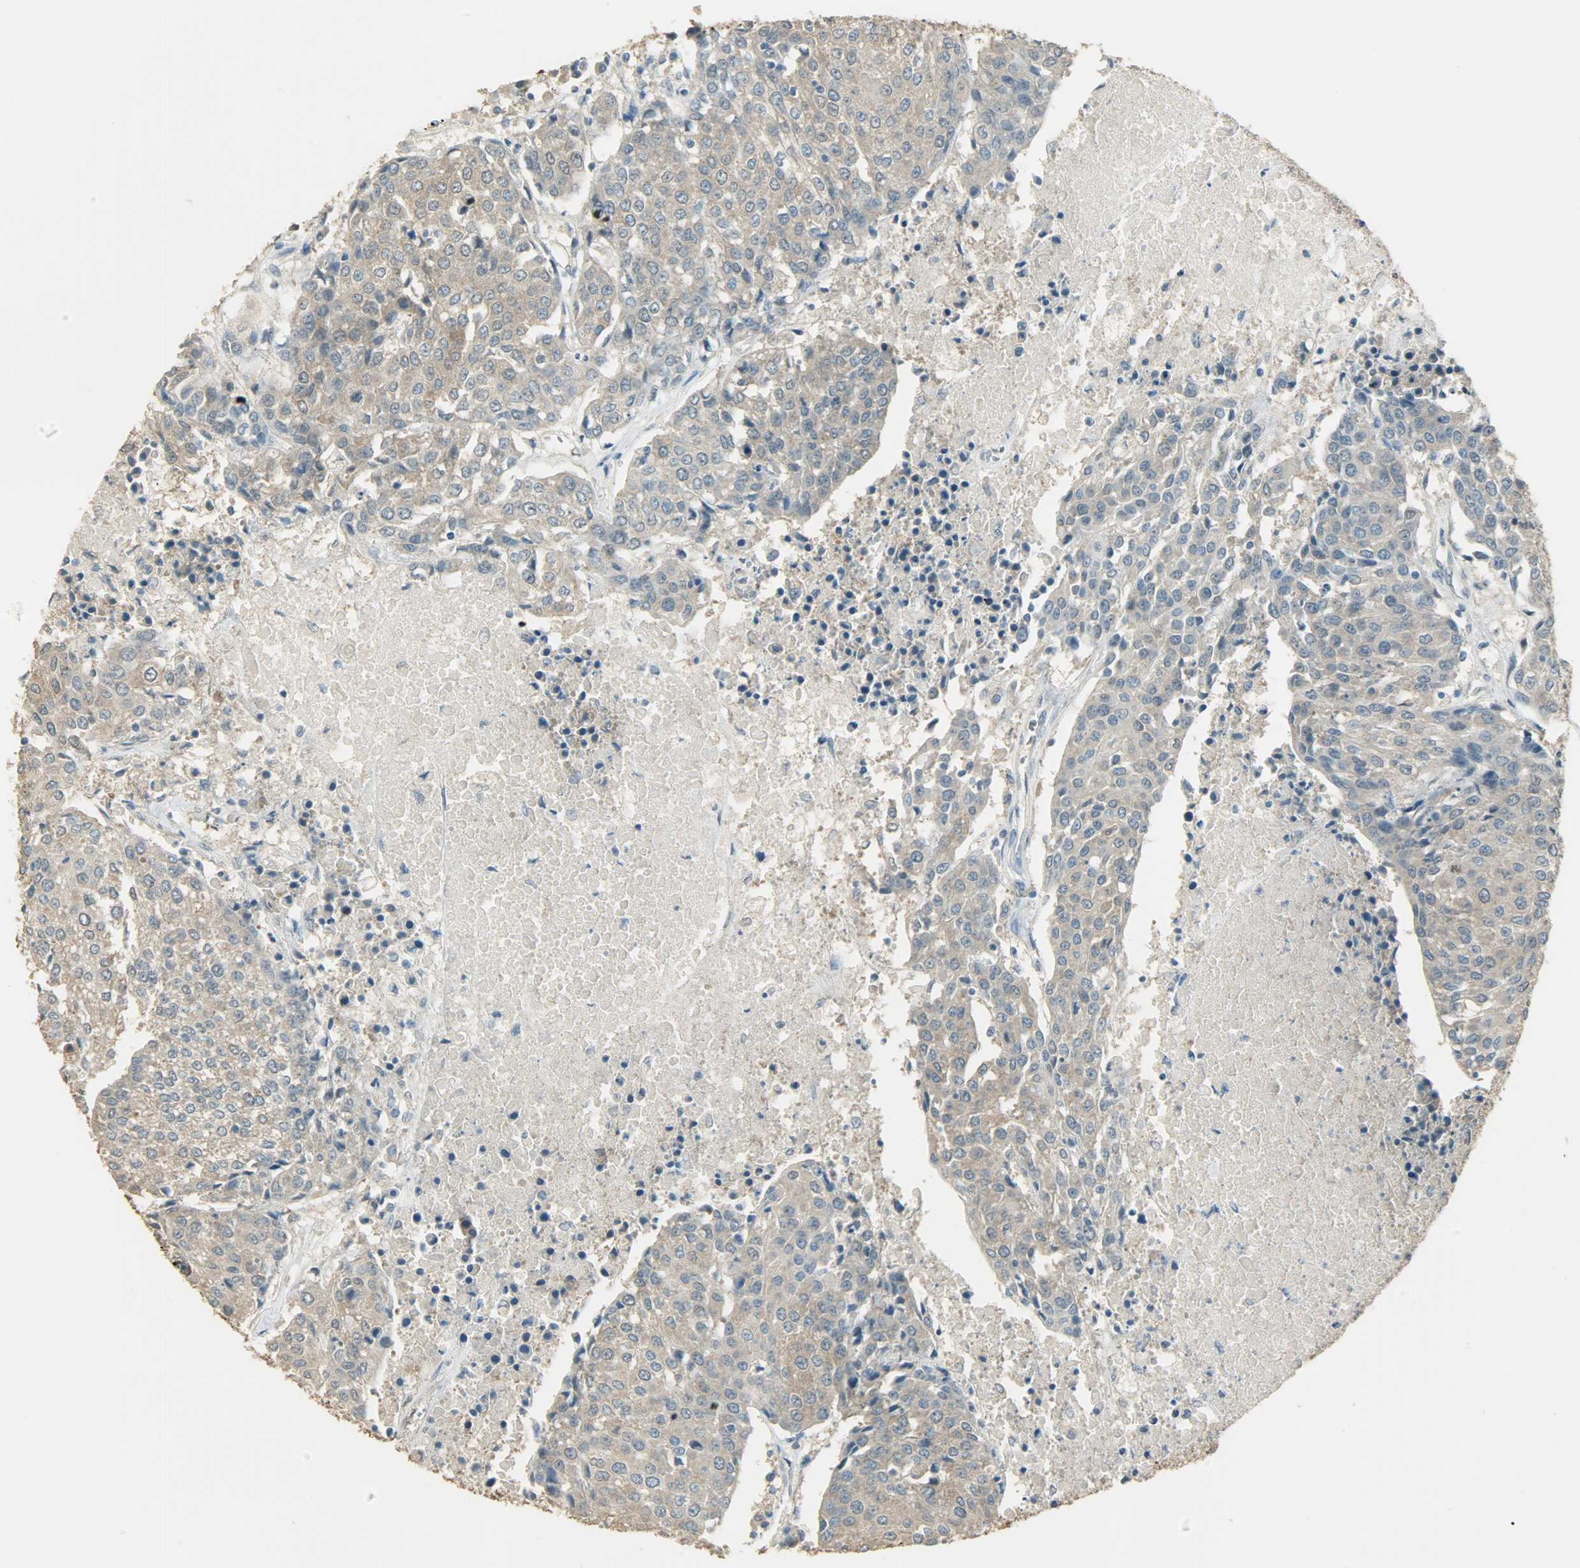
{"staining": {"intensity": "weak", "quantity": "25%-75%", "location": "cytoplasmic/membranous"}, "tissue": "urothelial cancer", "cell_type": "Tumor cells", "image_type": "cancer", "snomed": [{"axis": "morphology", "description": "Urothelial carcinoma, High grade"}, {"axis": "topography", "description": "Urinary bladder"}], "caption": "This micrograph exhibits immunohistochemistry staining of human urothelial carcinoma (high-grade), with low weak cytoplasmic/membranous staining in approximately 25%-75% of tumor cells.", "gene": "PRMT5", "patient": {"sex": "female", "age": 85}}